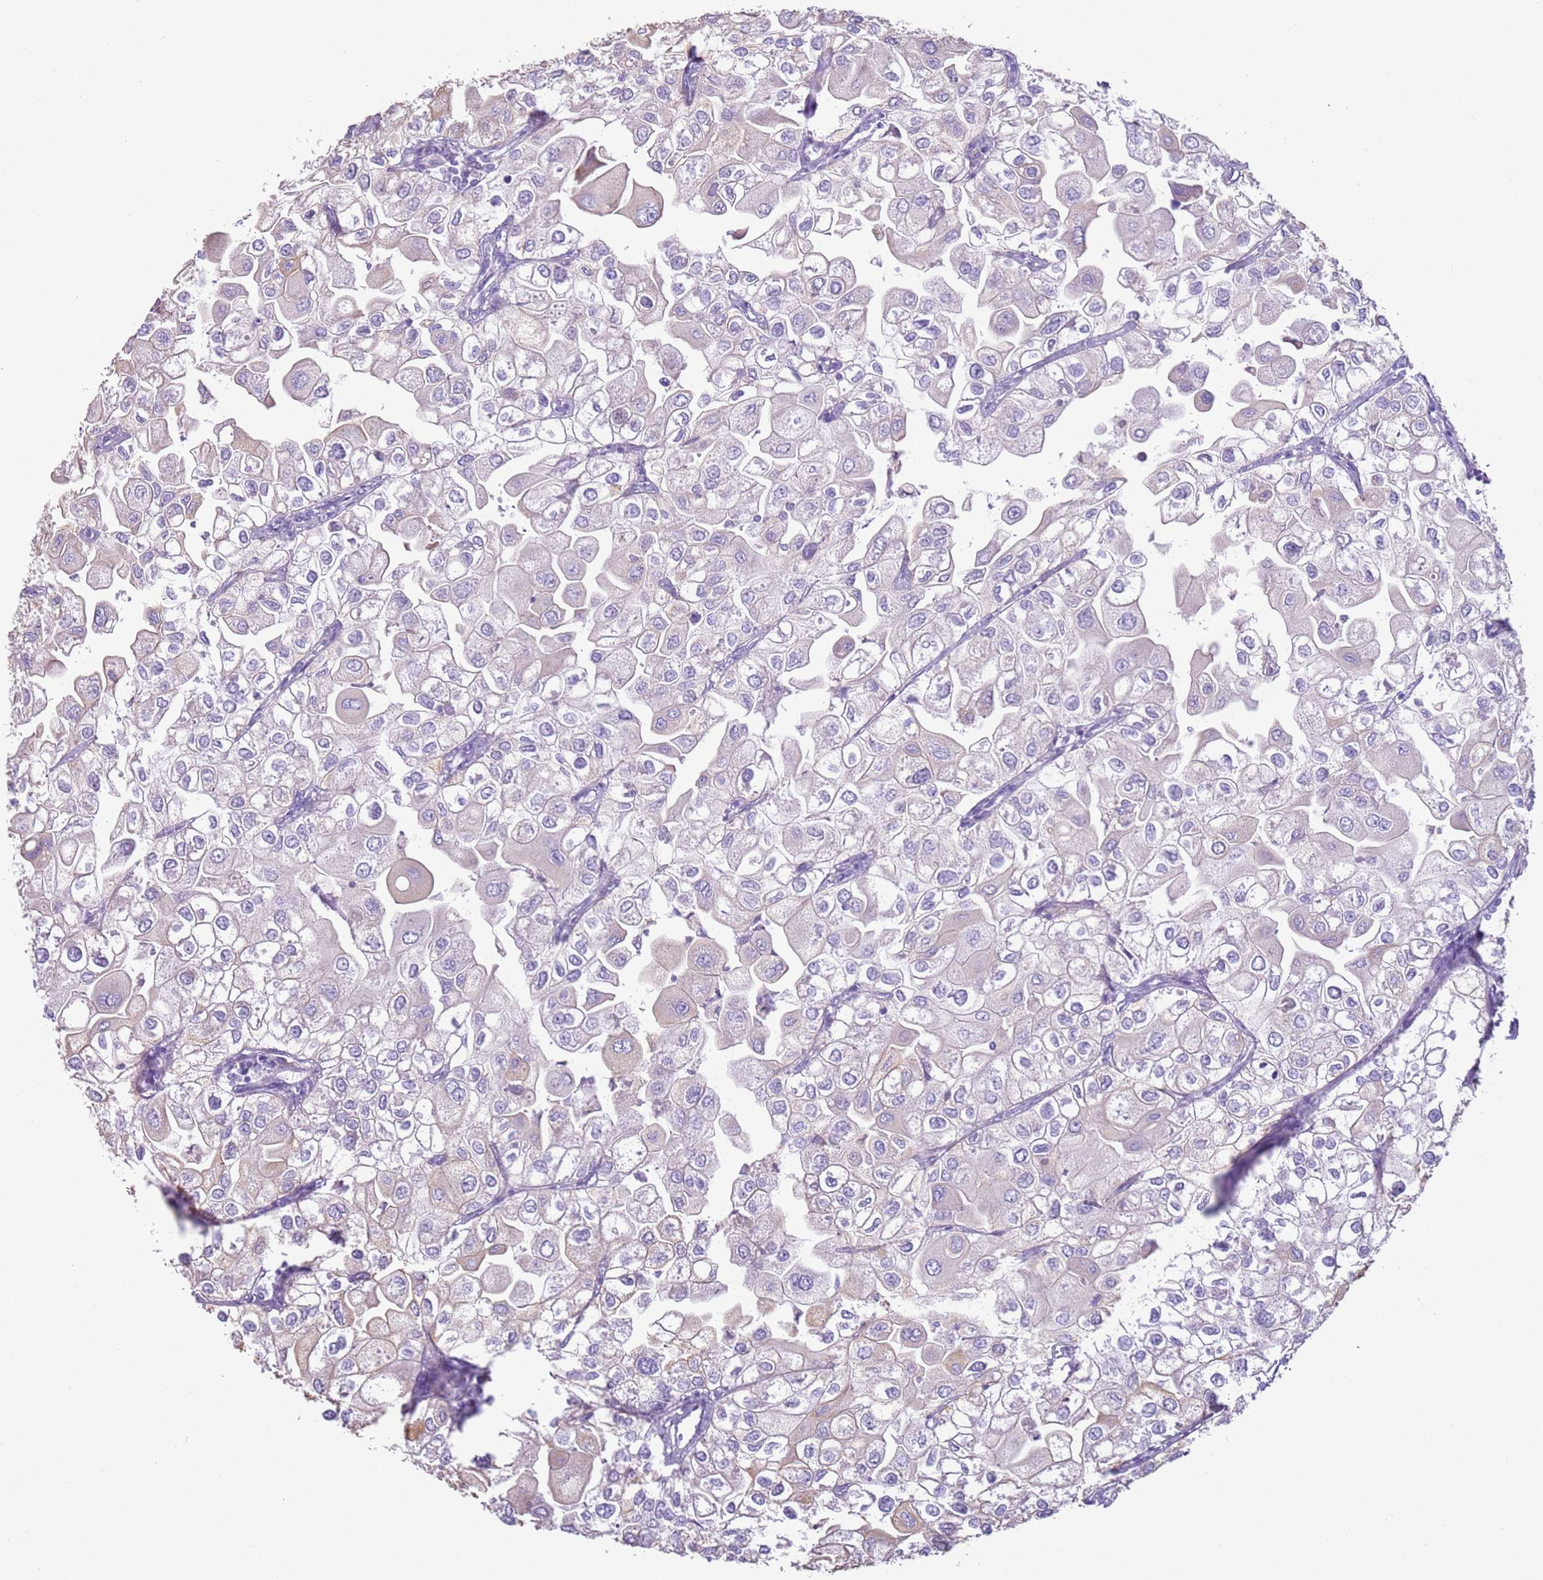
{"staining": {"intensity": "negative", "quantity": "none", "location": "none"}, "tissue": "urothelial cancer", "cell_type": "Tumor cells", "image_type": "cancer", "snomed": [{"axis": "morphology", "description": "Urothelial carcinoma, High grade"}, {"axis": "topography", "description": "Urinary bladder"}], "caption": "This histopathology image is of urothelial cancer stained with IHC to label a protein in brown with the nuclei are counter-stained blue. There is no staining in tumor cells. (DAB immunohistochemistry (IHC), high magnification).", "gene": "OAF", "patient": {"sex": "male", "age": 64}}